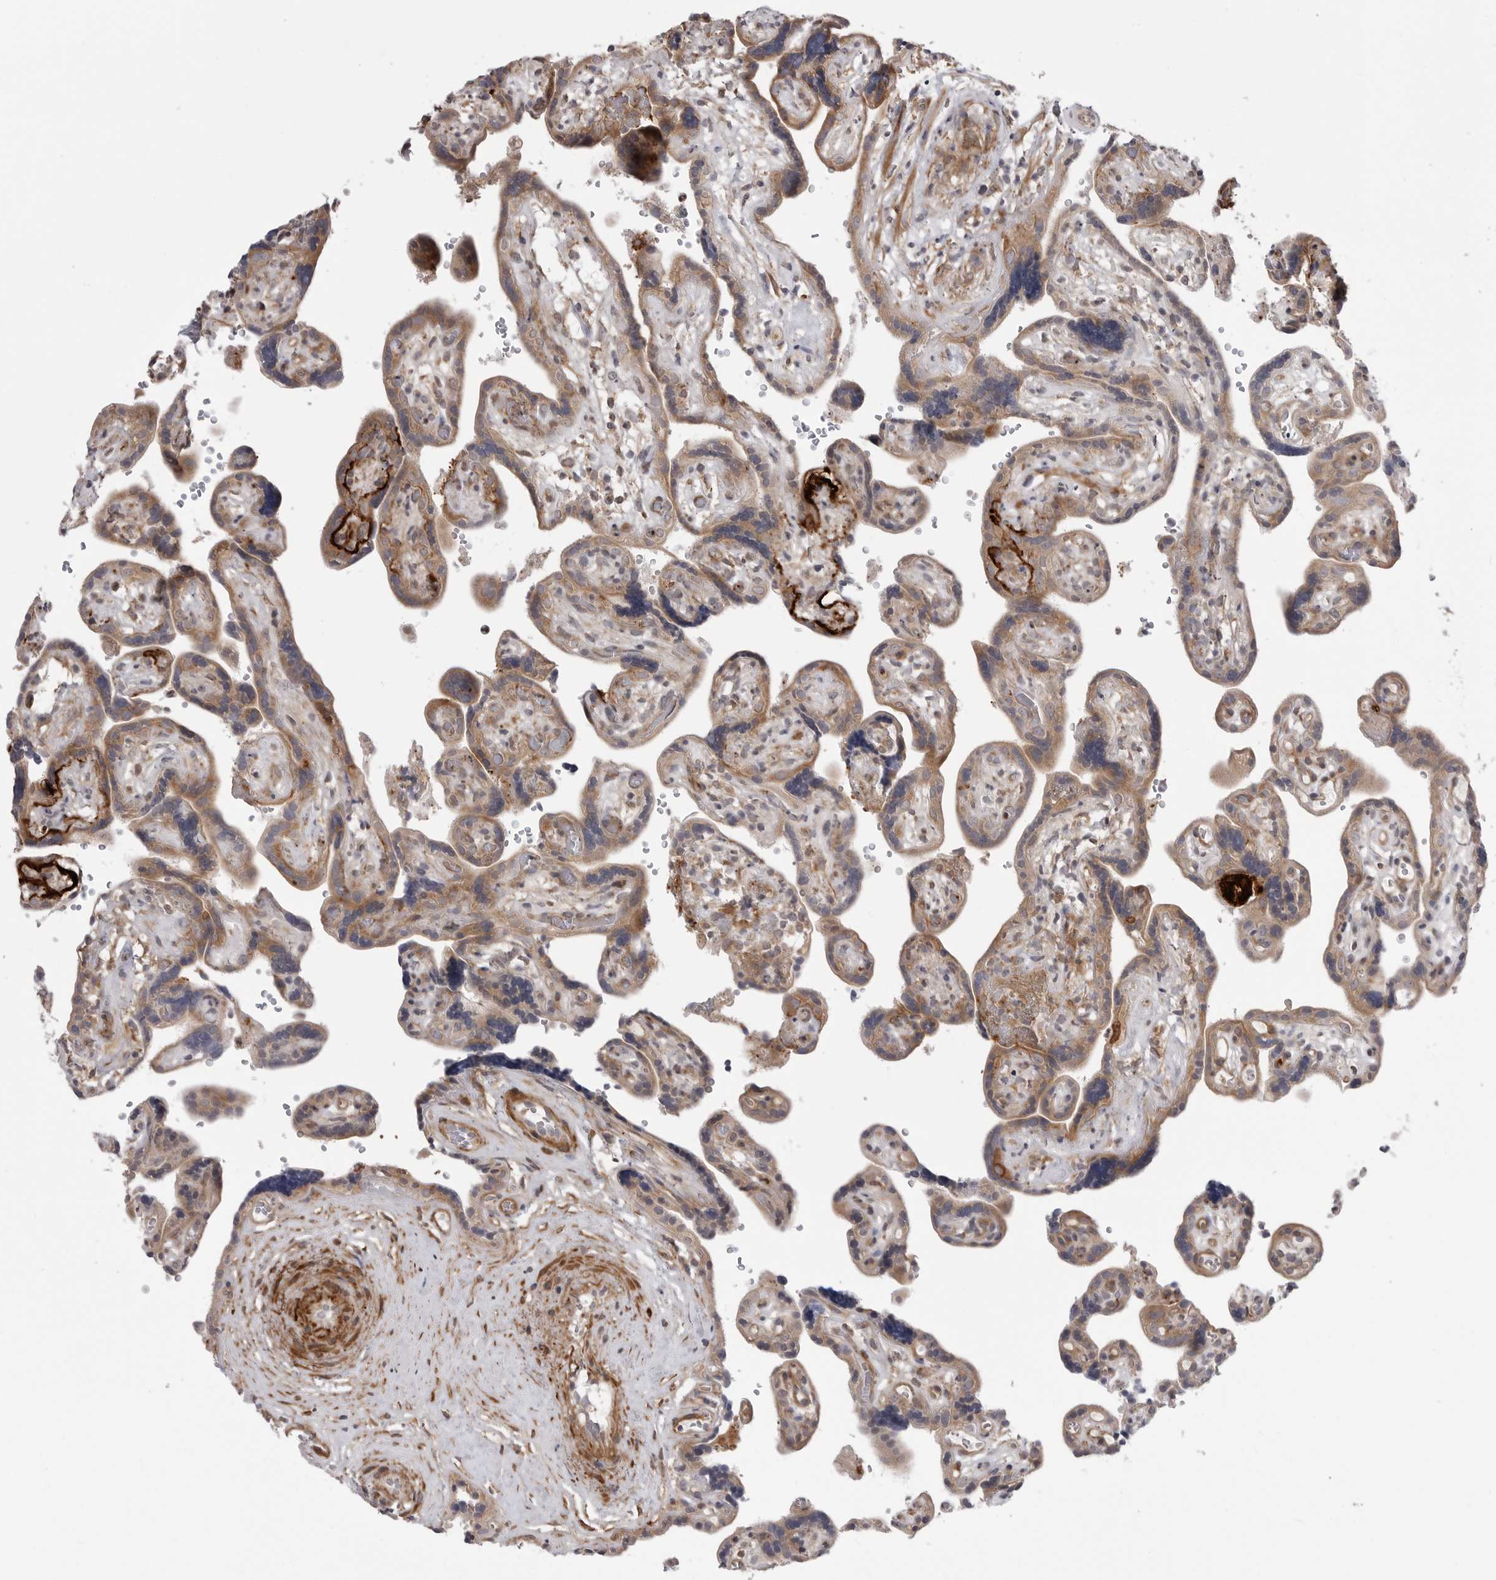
{"staining": {"intensity": "moderate", "quantity": ">75%", "location": "cytoplasmic/membranous"}, "tissue": "placenta", "cell_type": "Decidual cells", "image_type": "normal", "snomed": [{"axis": "morphology", "description": "Normal tissue, NOS"}, {"axis": "topography", "description": "Placenta"}], "caption": "Benign placenta was stained to show a protein in brown. There is medium levels of moderate cytoplasmic/membranous expression in approximately >75% of decidual cells. (DAB IHC, brown staining for protein, blue staining for nuclei).", "gene": "SCP2", "patient": {"sex": "female", "age": 30}}